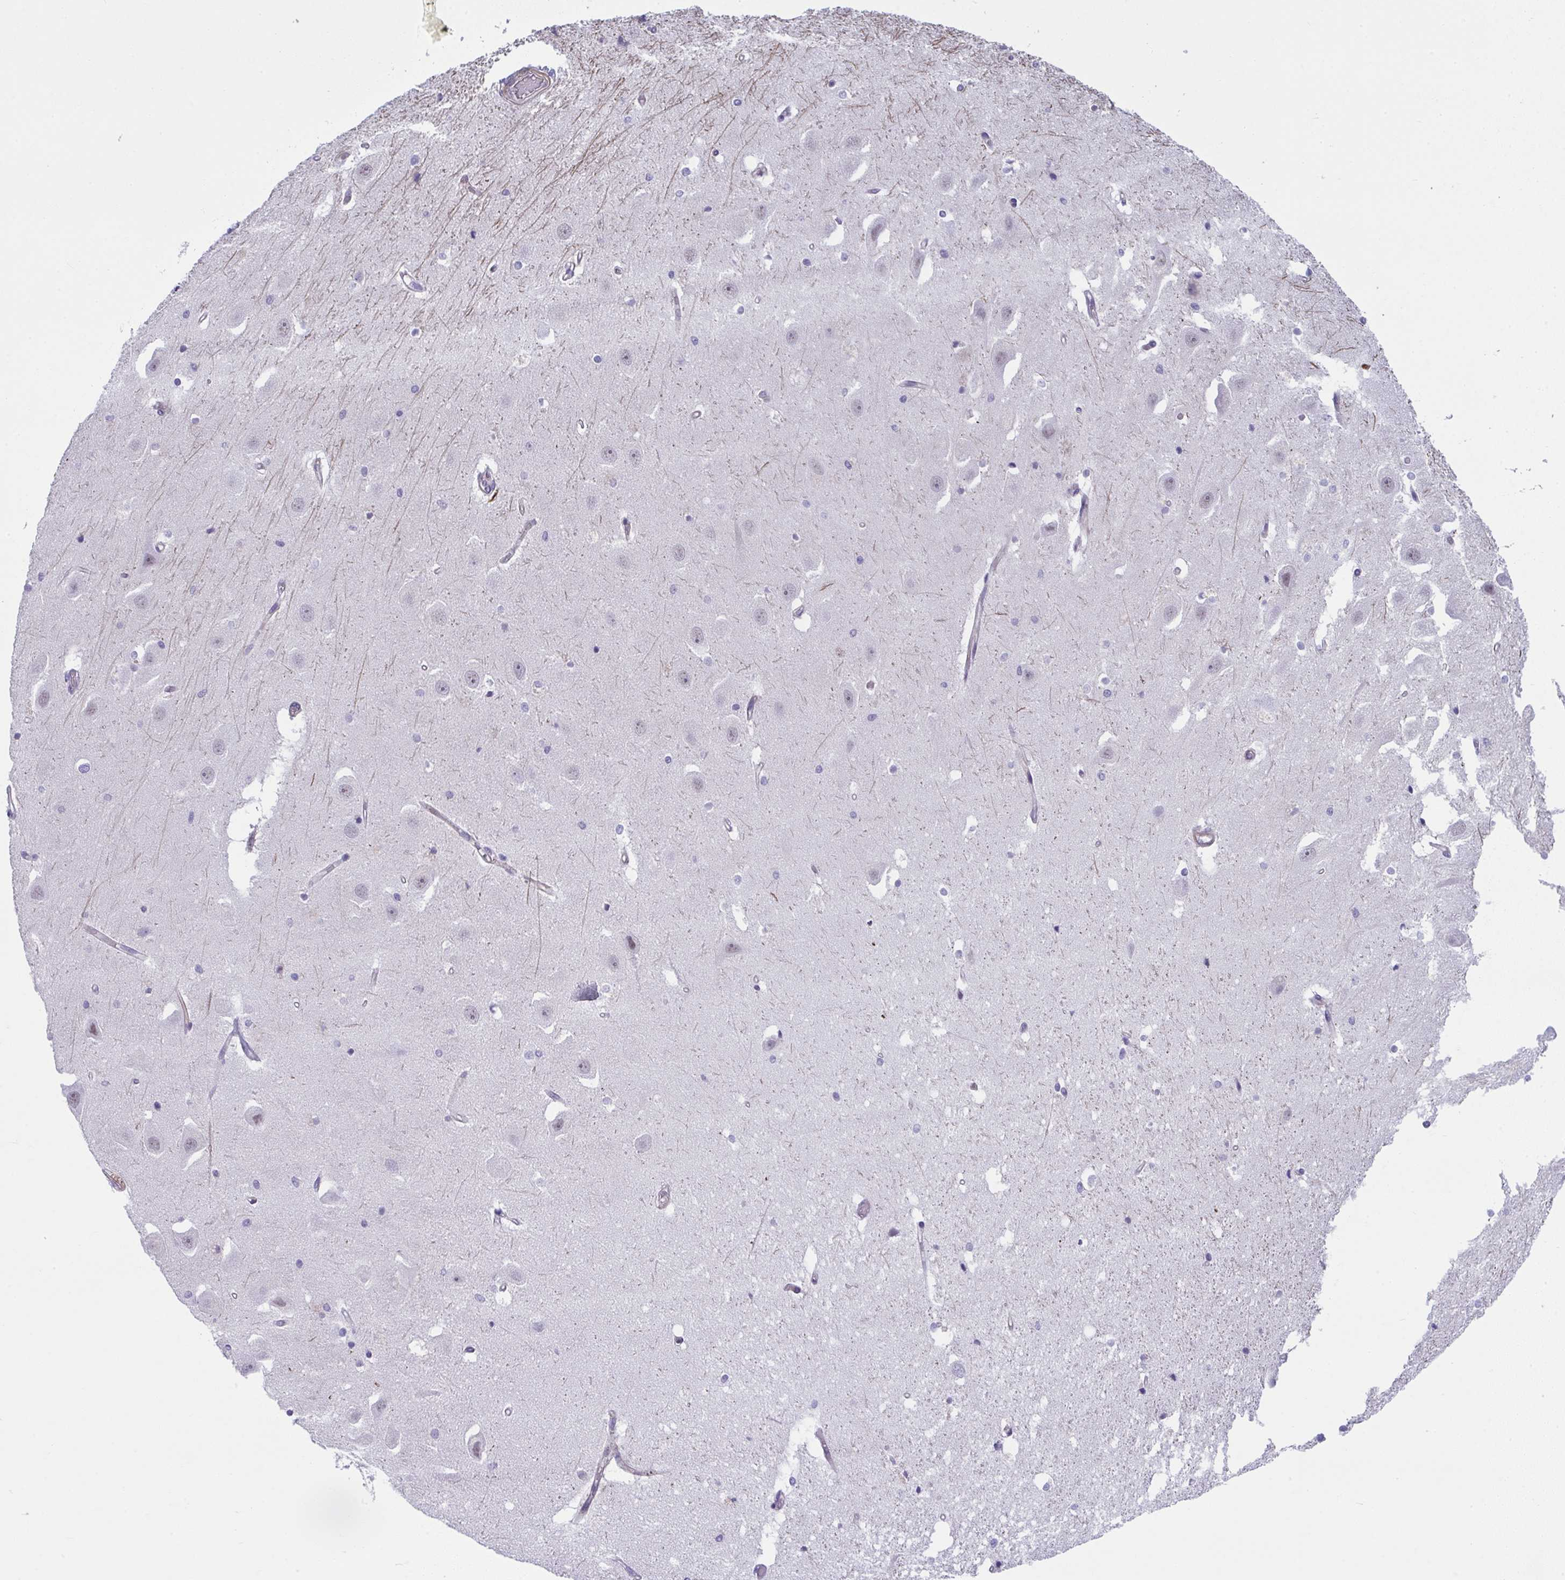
{"staining": {"intensity": "negative", "quantity": "none", "location": "none"}, "tissue": "hippocampus", "cell_type": "Glial cells", "image_type": "normal", "snomed": [{"axis": "morphology", "description": "Normal tissue, NOS"}, {"axis": "topography", "description": "Hippocampus"}], "caption": "This is an immunohistochemistry photomicrograph of unremarkable hippocampus. There is no expression in glial cells.", "gene": "MYL12A", "patient": {"sex": "male", "age": 63}}